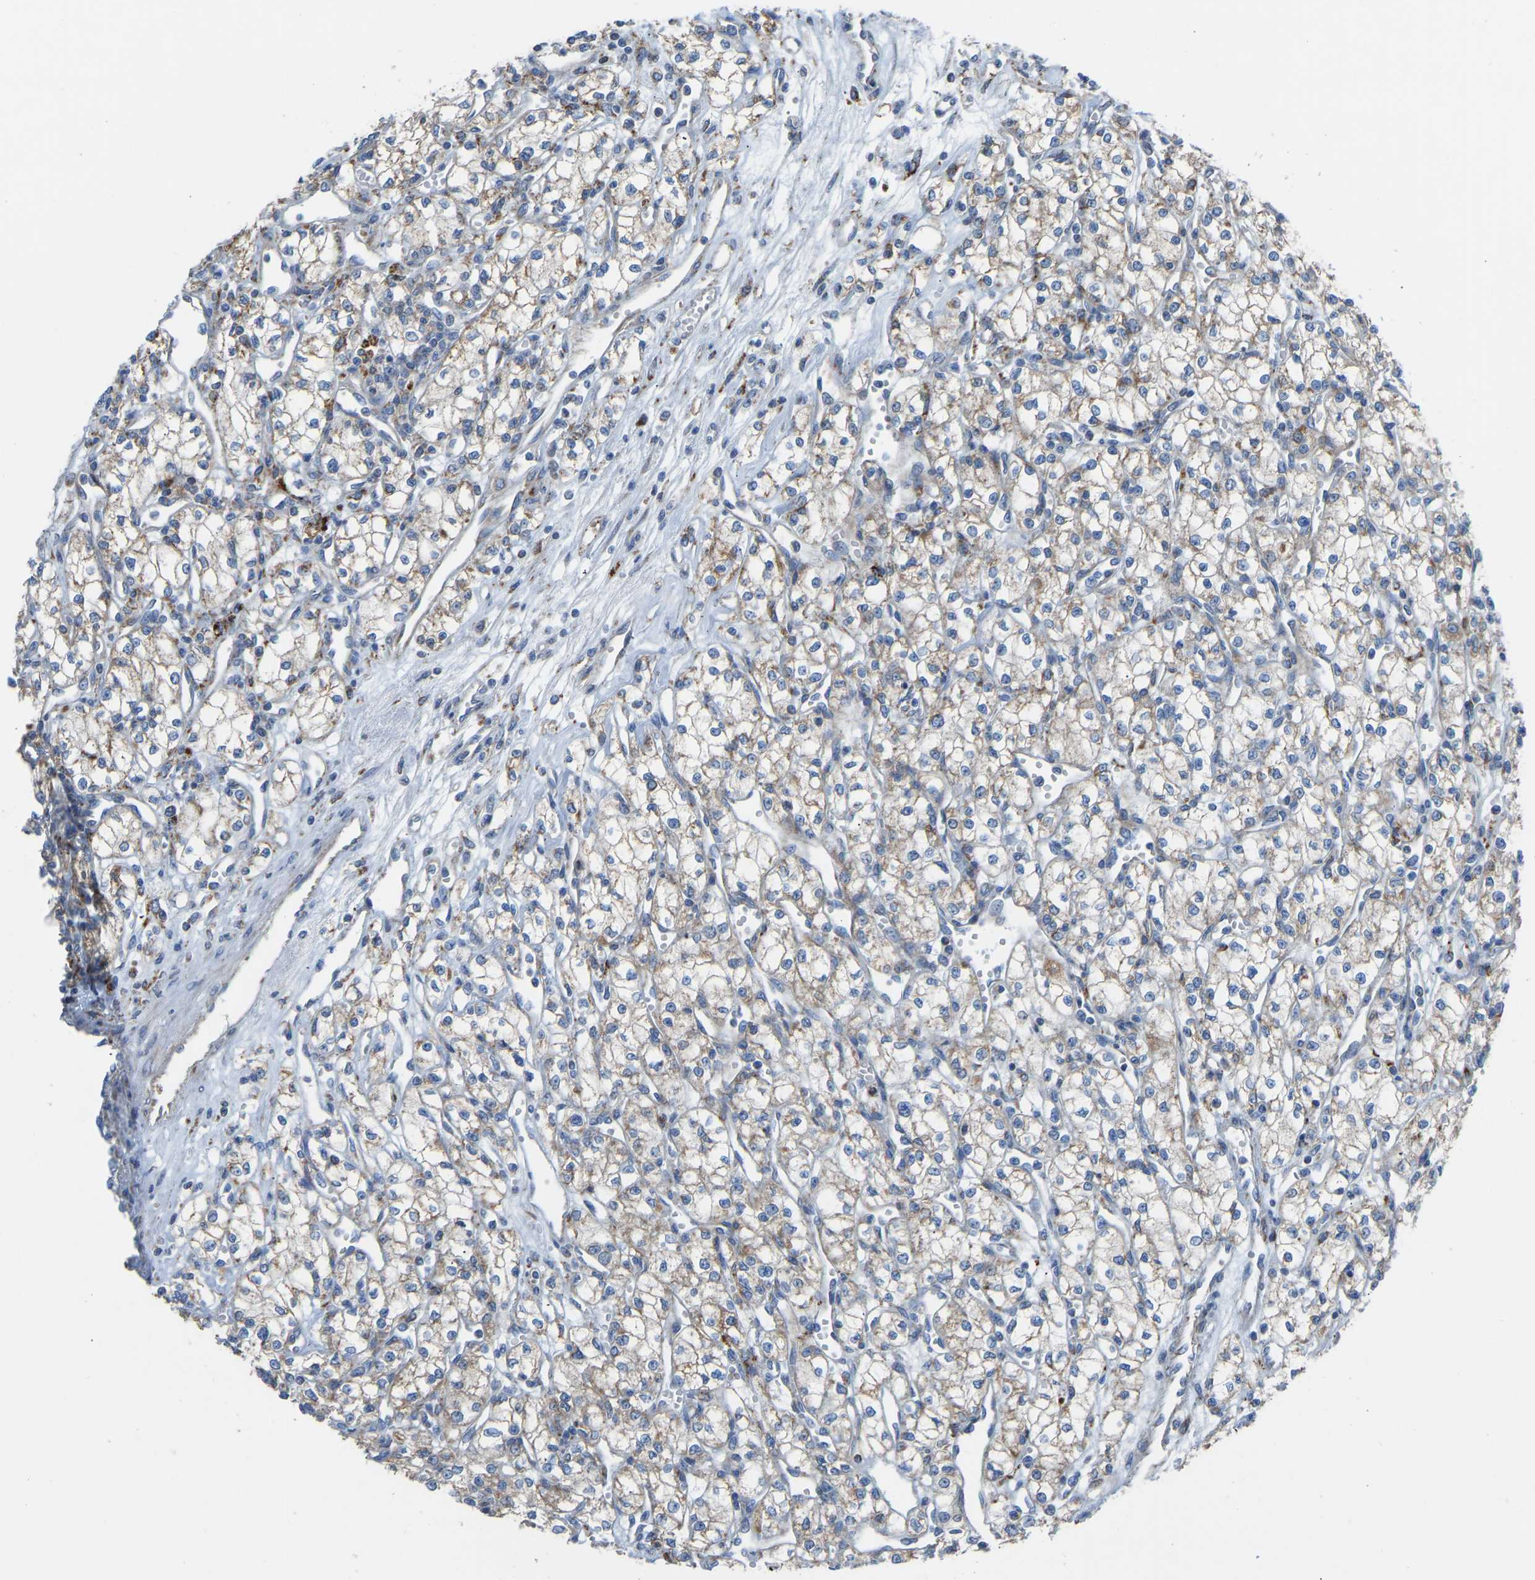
{"staining": {"intensity": "weak", "quantity": ">75%", "location": "cytoplasmic/membranous"}, "tissue": "renal cancer", "cell_type": "Tumor cells", "image_type": "cancer", "snomed": [{"axis": "morphology", "description": "Adenocarcinoma, NOS"}, {"axis": "topography", "description": "Kidney"}], "caption": "Immunohistochemistry (IHC) image of neoplastic tissue: renal cancer stained using IHC reveals low levels of weak protein expression localized specifically in the cytoplasmic/membranous of tumor cells, appearing as a cytoplasmic/membranous brown color.", "gene": "SMIM20", "patient": {"sex": "male", "age": 59}}